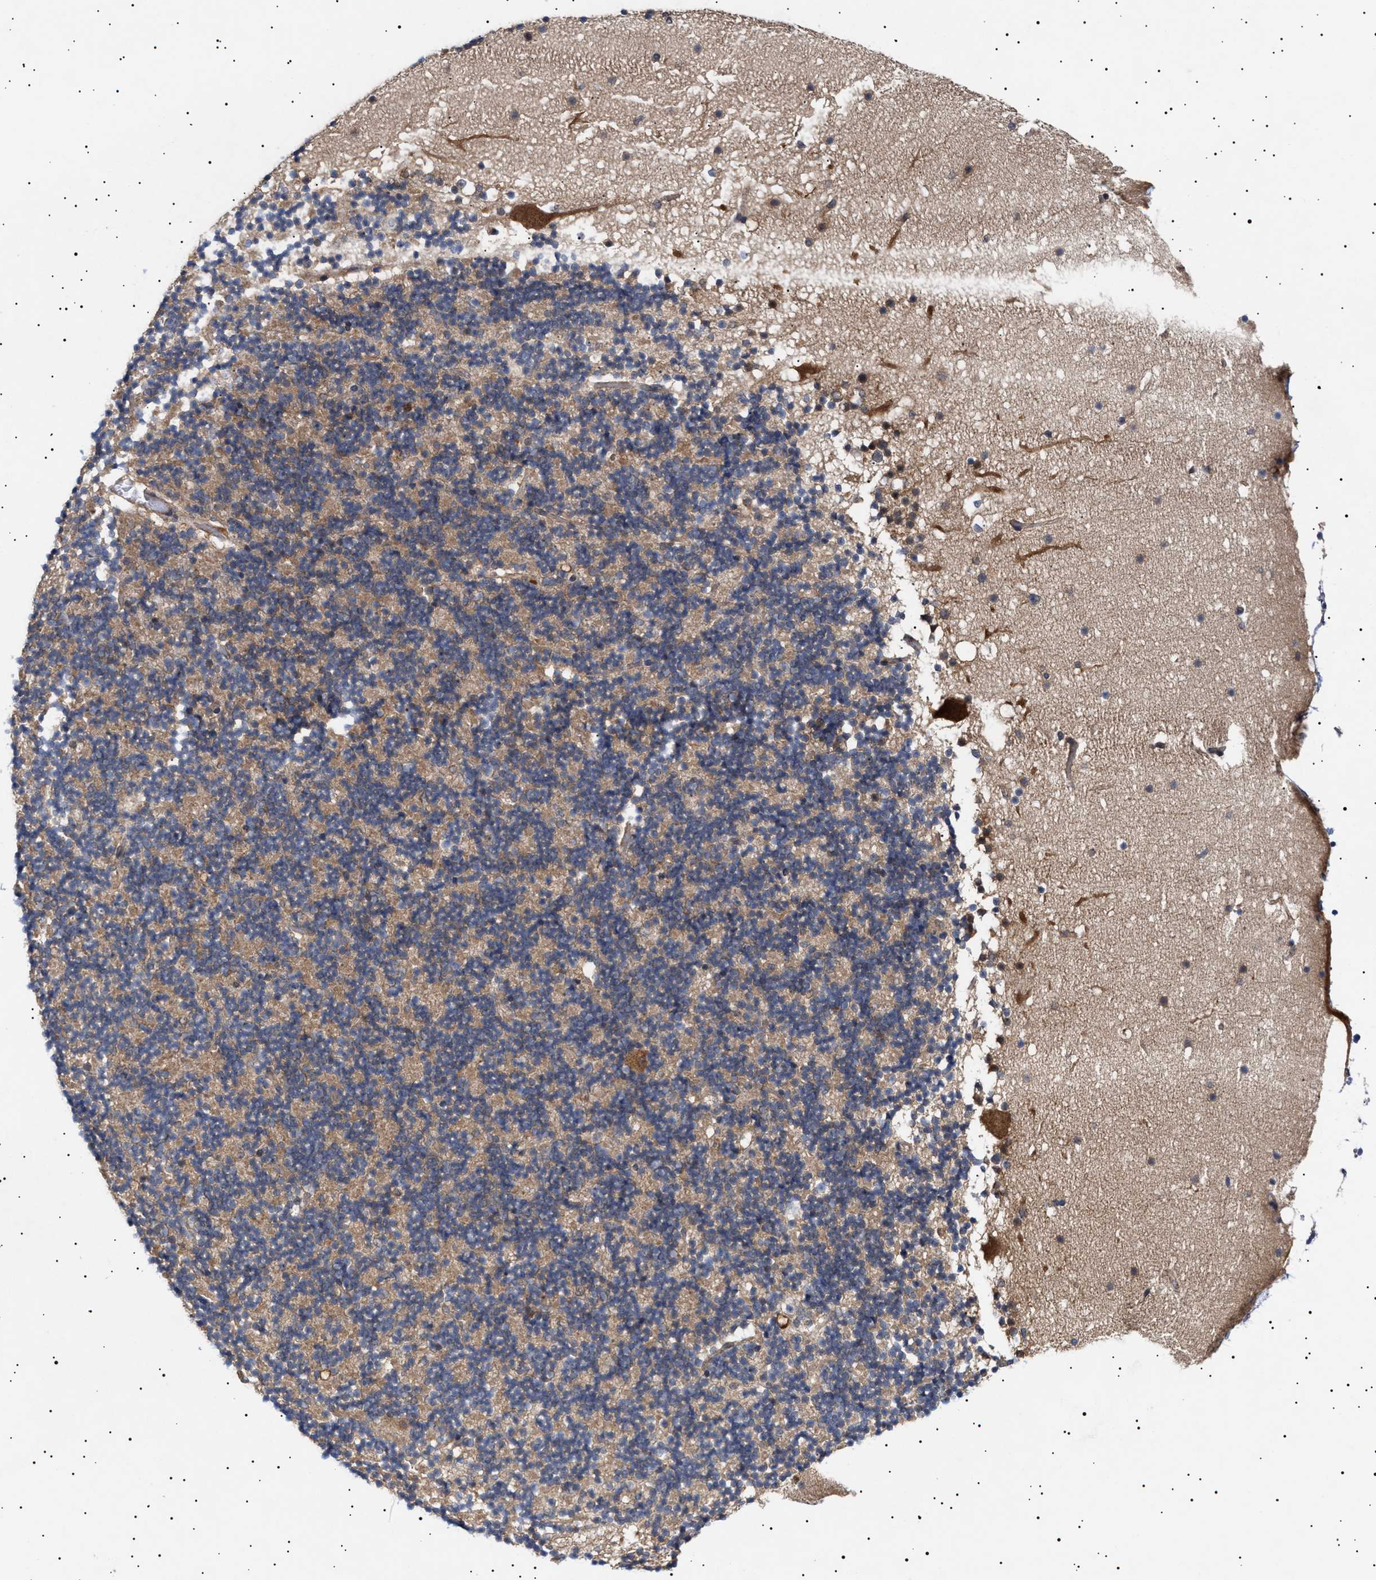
{"staining": {"intensity": "weak", "quantity": "25%-75%", "location": "cytoplasmic/membranous"}, "tissue": "cerebellum", "cell_type": "Cells in granular layer", "image_type": "normal", "snomed": [{"axis": "morphology", "description": "Normal tissue, NOS"}, {"axis": "topography", "description": "Cerebellum"}], "caption": "Cells in granular layer display low levels of weak cytoplasmic/membranous expression in about 25%-75% of cells in benign cerebellum.", "gene": "NPLOC4", "patient": {"sex": "male", "age": 57}}